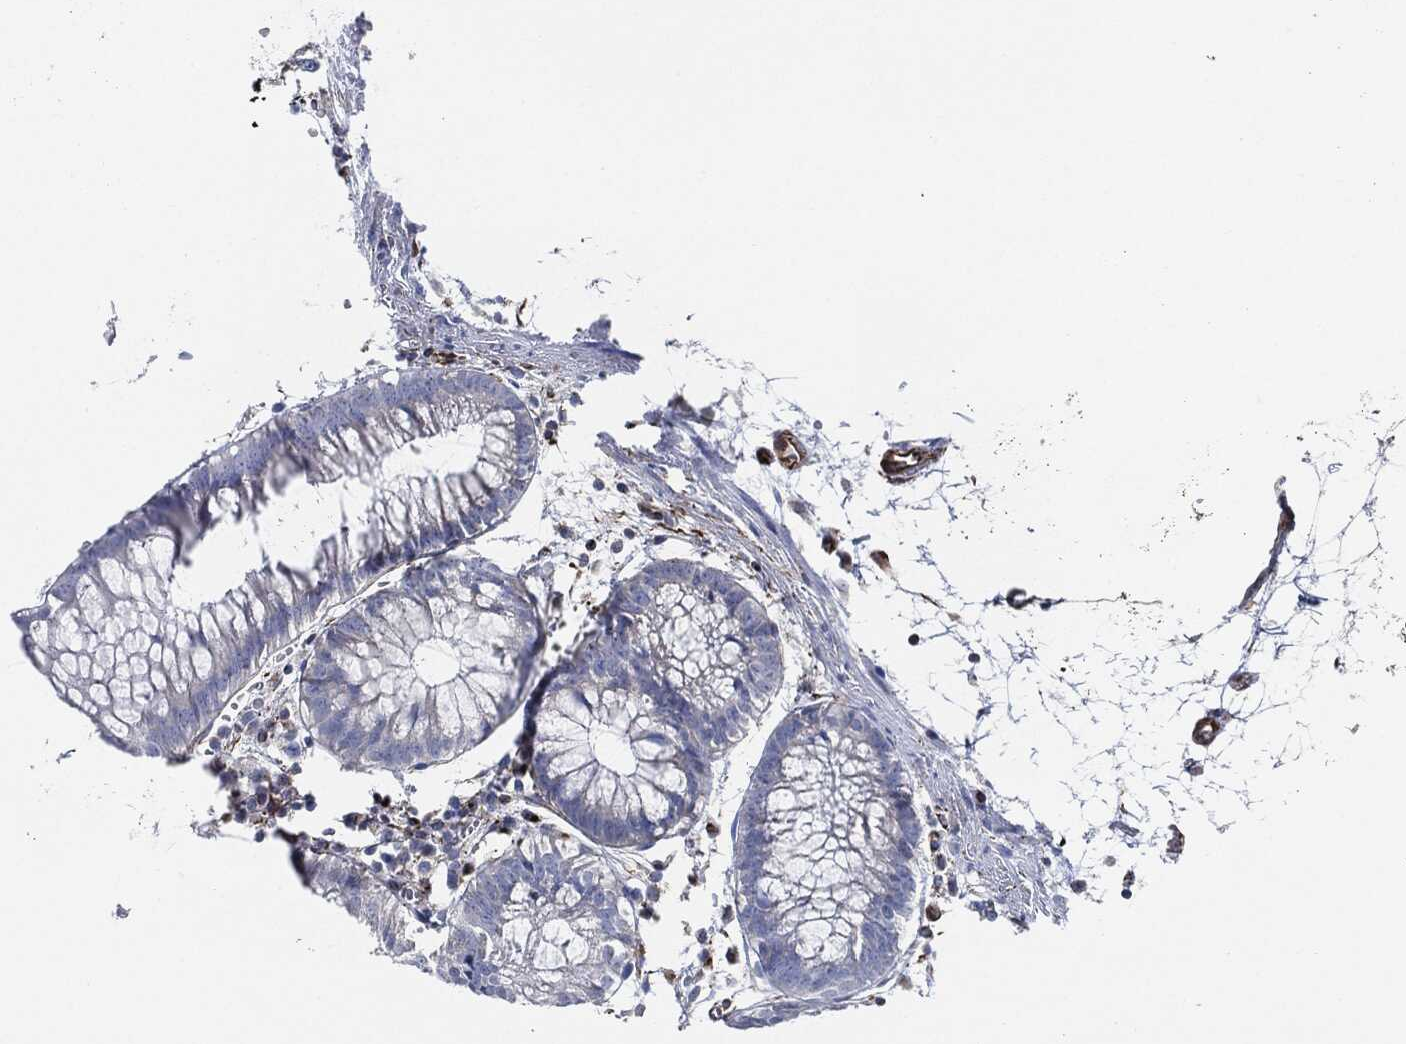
{"staining": {"intensity": "strong", "quantity": ">75%", "location": "cytoplasmic/membranous"}, "tissue": "colon", "cell_type": "Endothelial cells", "image_type": "normal", "snomed": [{"axis": "morphology", "description": "Normal tissue, NOS"}, {"axis": "morphology", "description": "Adenocarcinoma, NOS"}, {"axis": "topography", "description": "Colon"}], "caption": "Immunohistochemical staining of normal human colon shows >75% levels of strong cytoplasmic/membranous protein positivity in approximately >75% of endothelial cells.", "gene": "THSD1", "patient": {"sex": "male", "age": 65}}